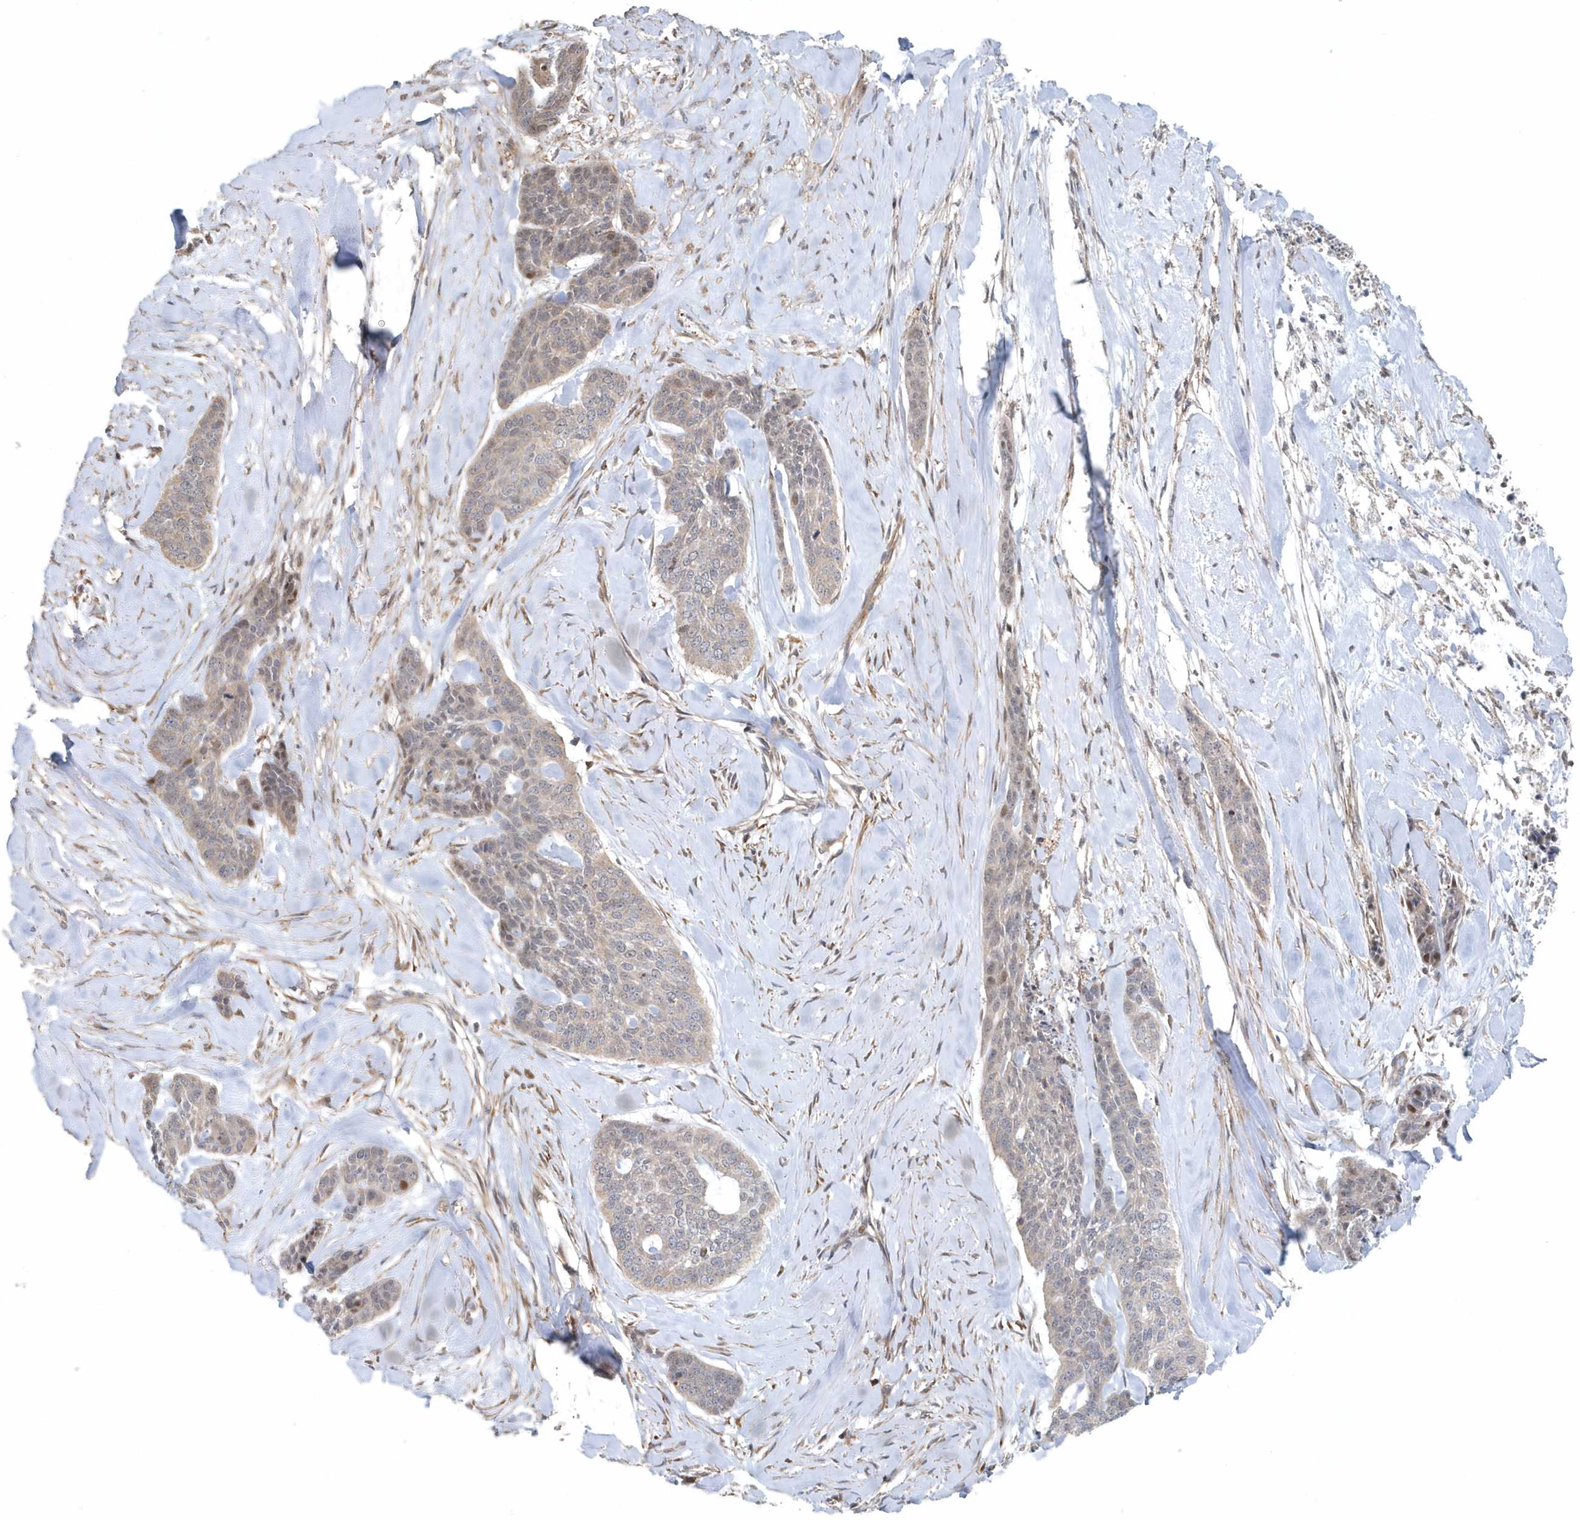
{"staining": {"intensity": "weak", "quantity": "<25%", "location": "nuclear"}, "tissue": "skin cancer", "cell_type": "Tumor cells", "image_type": "cancer", "snomed": [{"axis": "morphology", "description": "Basal cell carcinoma"}, {"axis": "topography", "description": "Skin"}], "caption": "Tumor cells show no significant positivity in skin cancer.", "gene": "MMUT", "patient": {"sex": "female", "age": 64}}